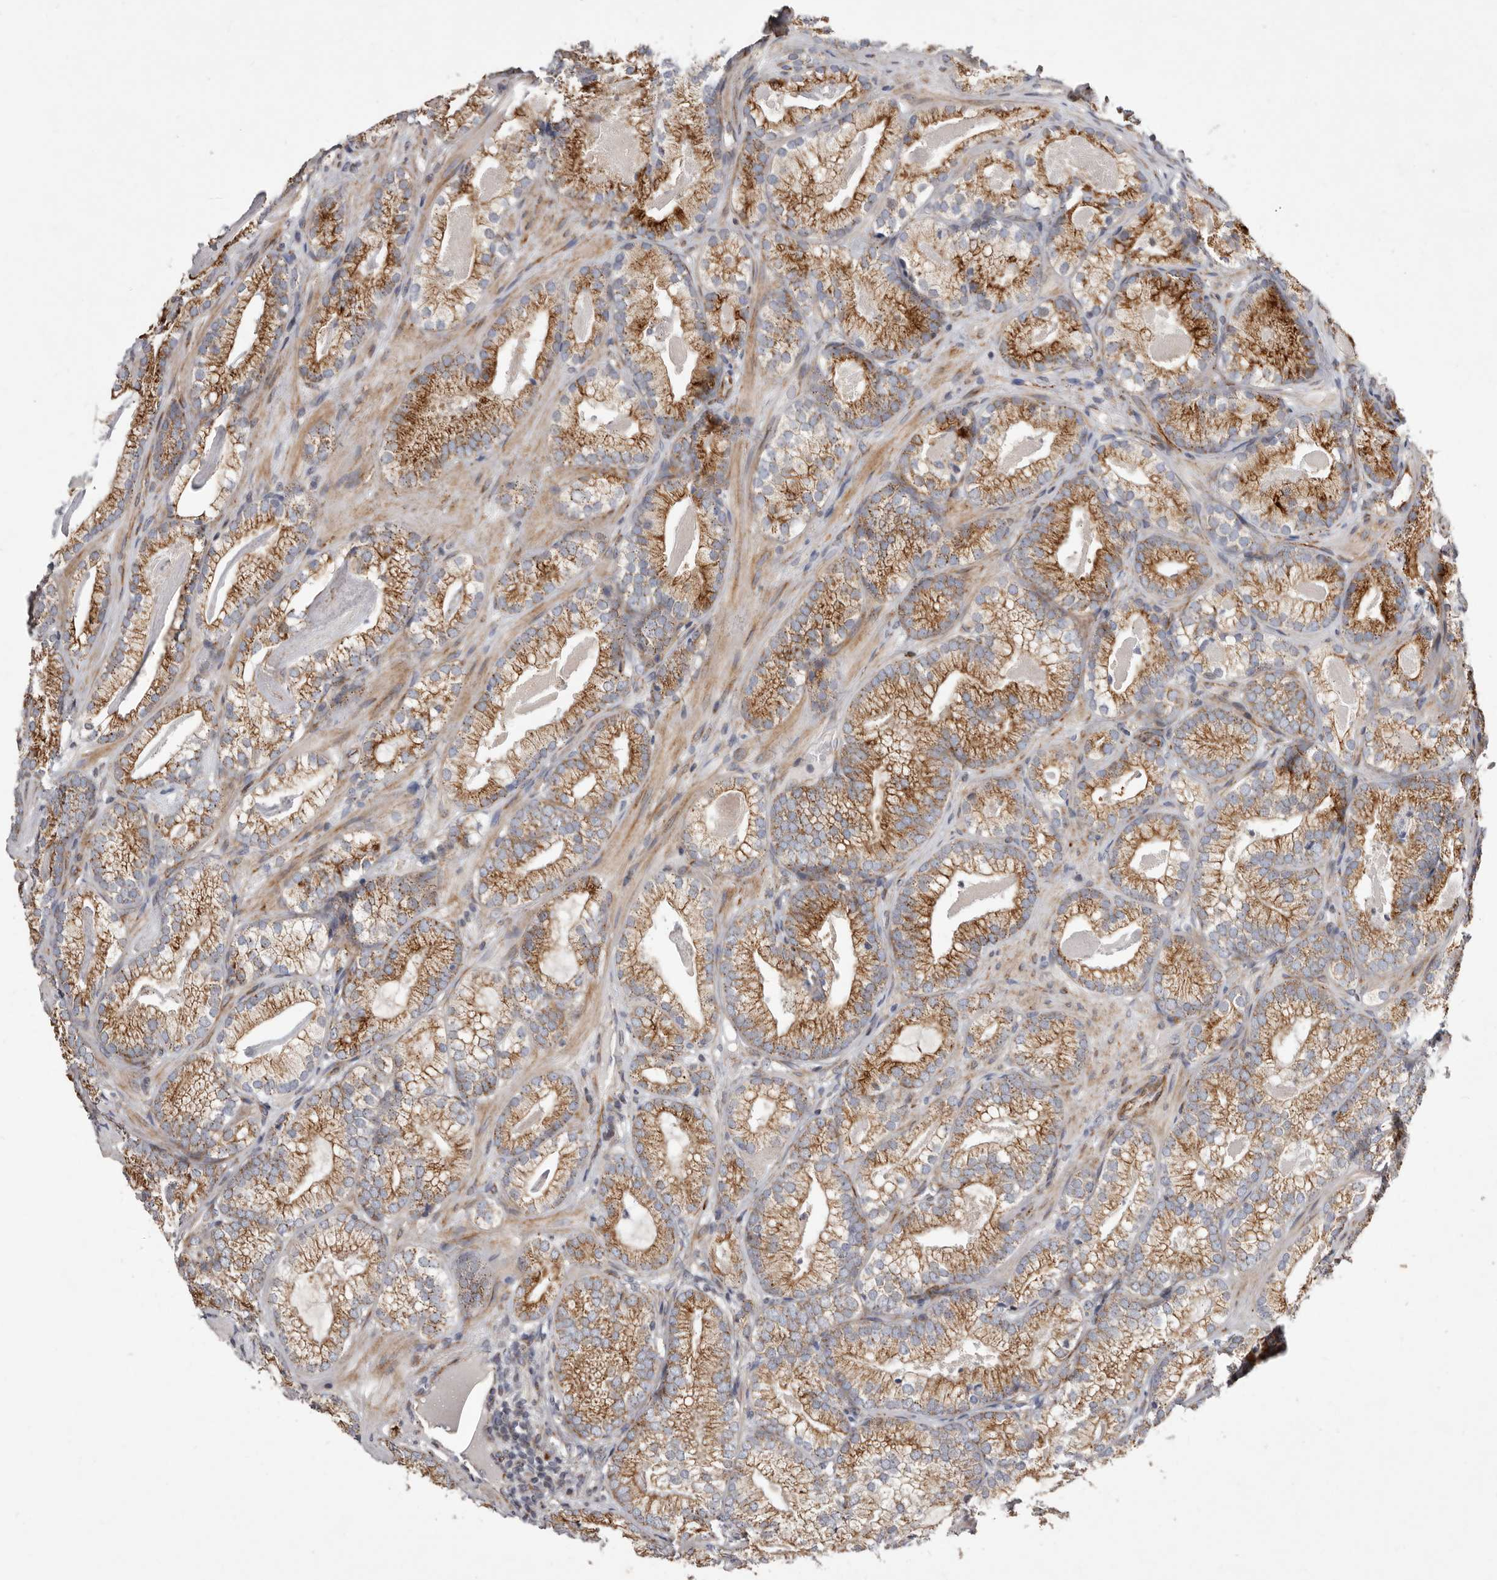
{"staining": {"intensity": "moderate", "quantity": ">75%", "location": "cytoplasmic/membranous"}, "tissue": "prostate cancer", "cell_type": "Tumor cells", "image_type": "cancer", "snomed": [{"axis": "morphology", "description": "Adenocarcinoma, Low grade"}, {"axis": "topography", "description": "Prostate"}], "caption": "Immunohistochemistry (IHC) image of human prostate cancer stained for a protein (brown), which displays medium levels of moderate cytoplasmic/membranous staining in approximately >75% of tumor cells.", "gene": "TIMM17B", "patient": {"sex": "male", "age": 72}}